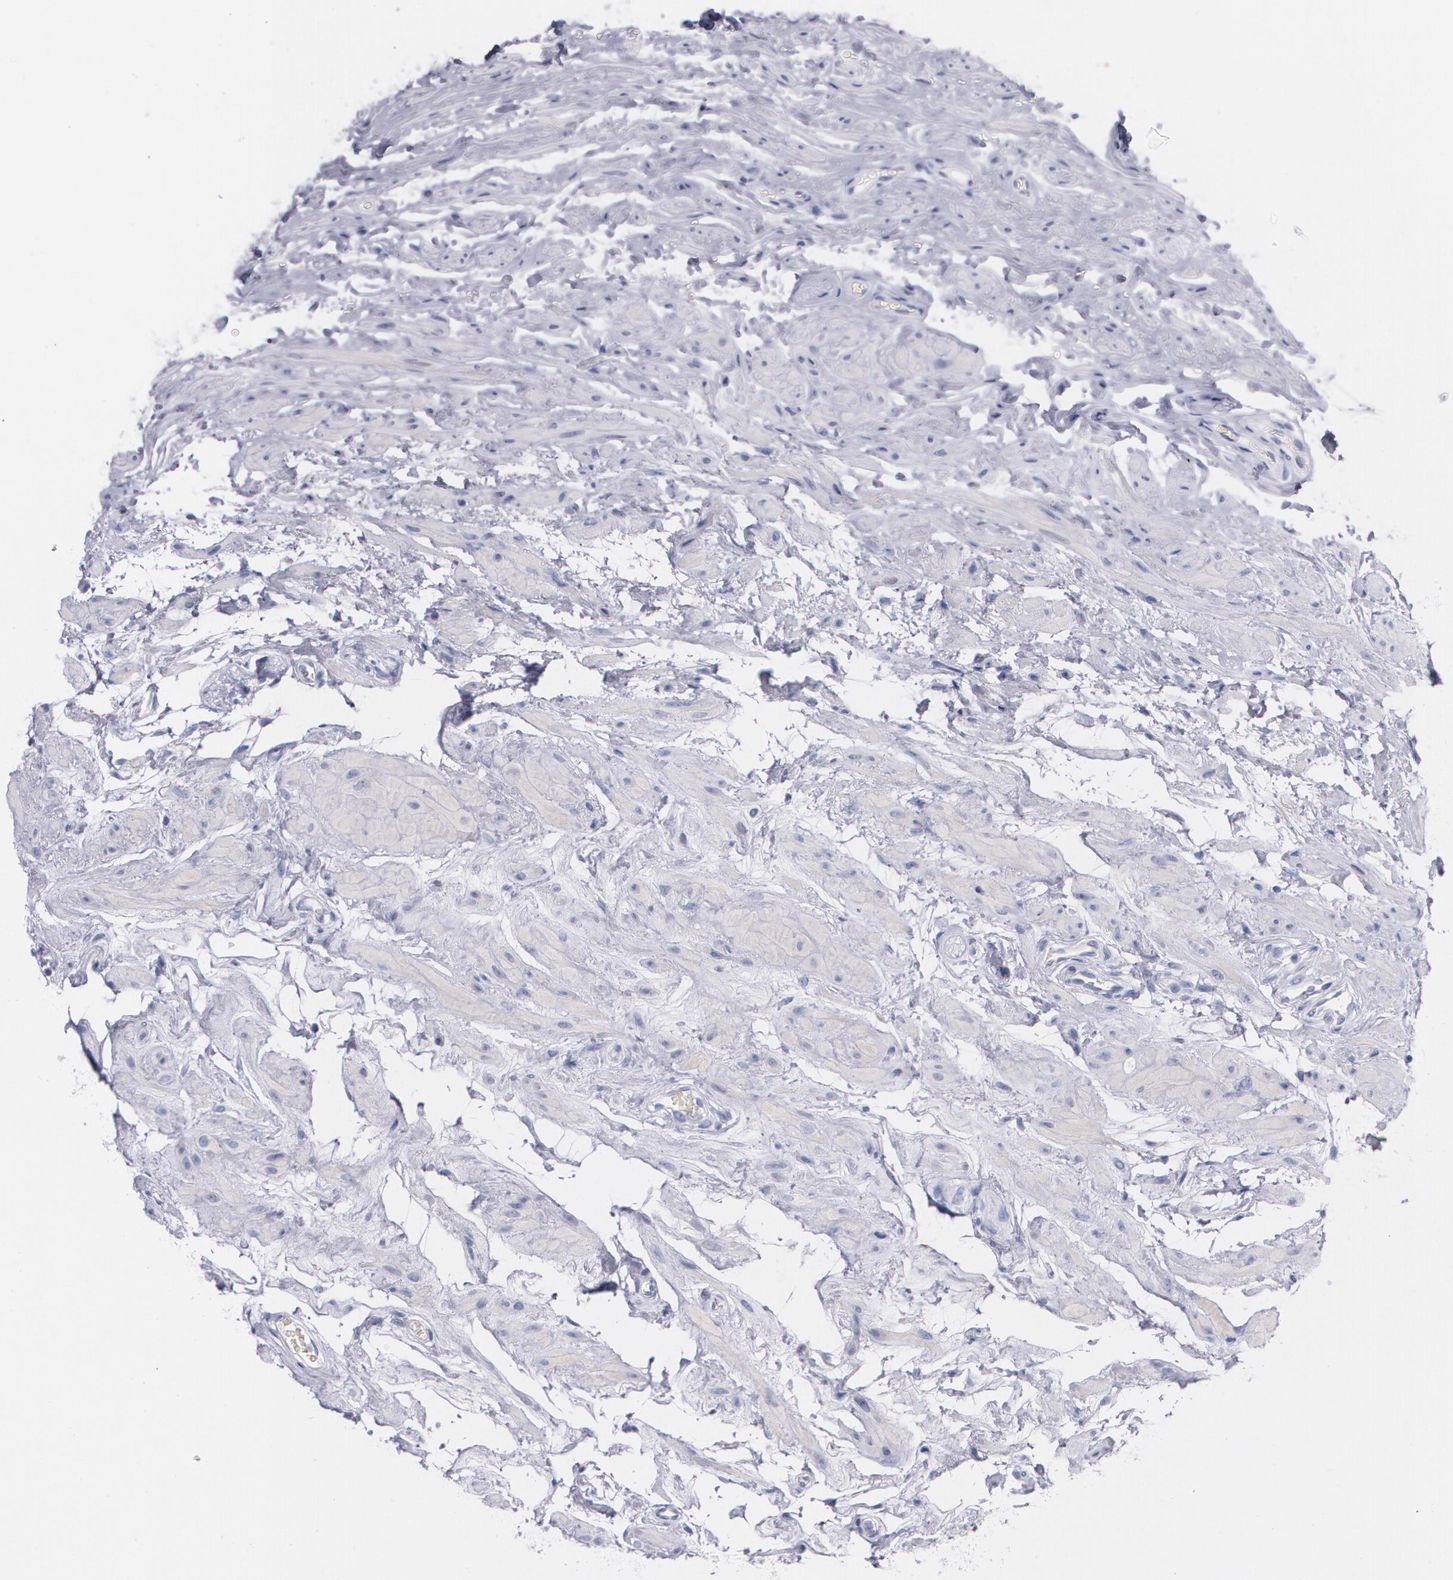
{"staining": {"intensity": "negative", "quantity": "none", "location": "none"}, "tissue": "epididymis", "cell_type": "Glandular cells", "image_type": "normal", "snomed": [{"axis": "morphology", "description": "Normal tissue, NOS"}, {"axis": "topography", "description": "Testis"}, {"axis": "topography", "description": "Epididymis"}], "caption": "This photomicrograph is of normal epididymis stained with IHC to label a protein in brown with the nuclei are counter-stained blue. There is no expression in glandular cells. (Immunohistochemistry, brightfield microscopy, high magnification).", "gene": "HMMR", "patient": {"sex": "male", "age": 36}}